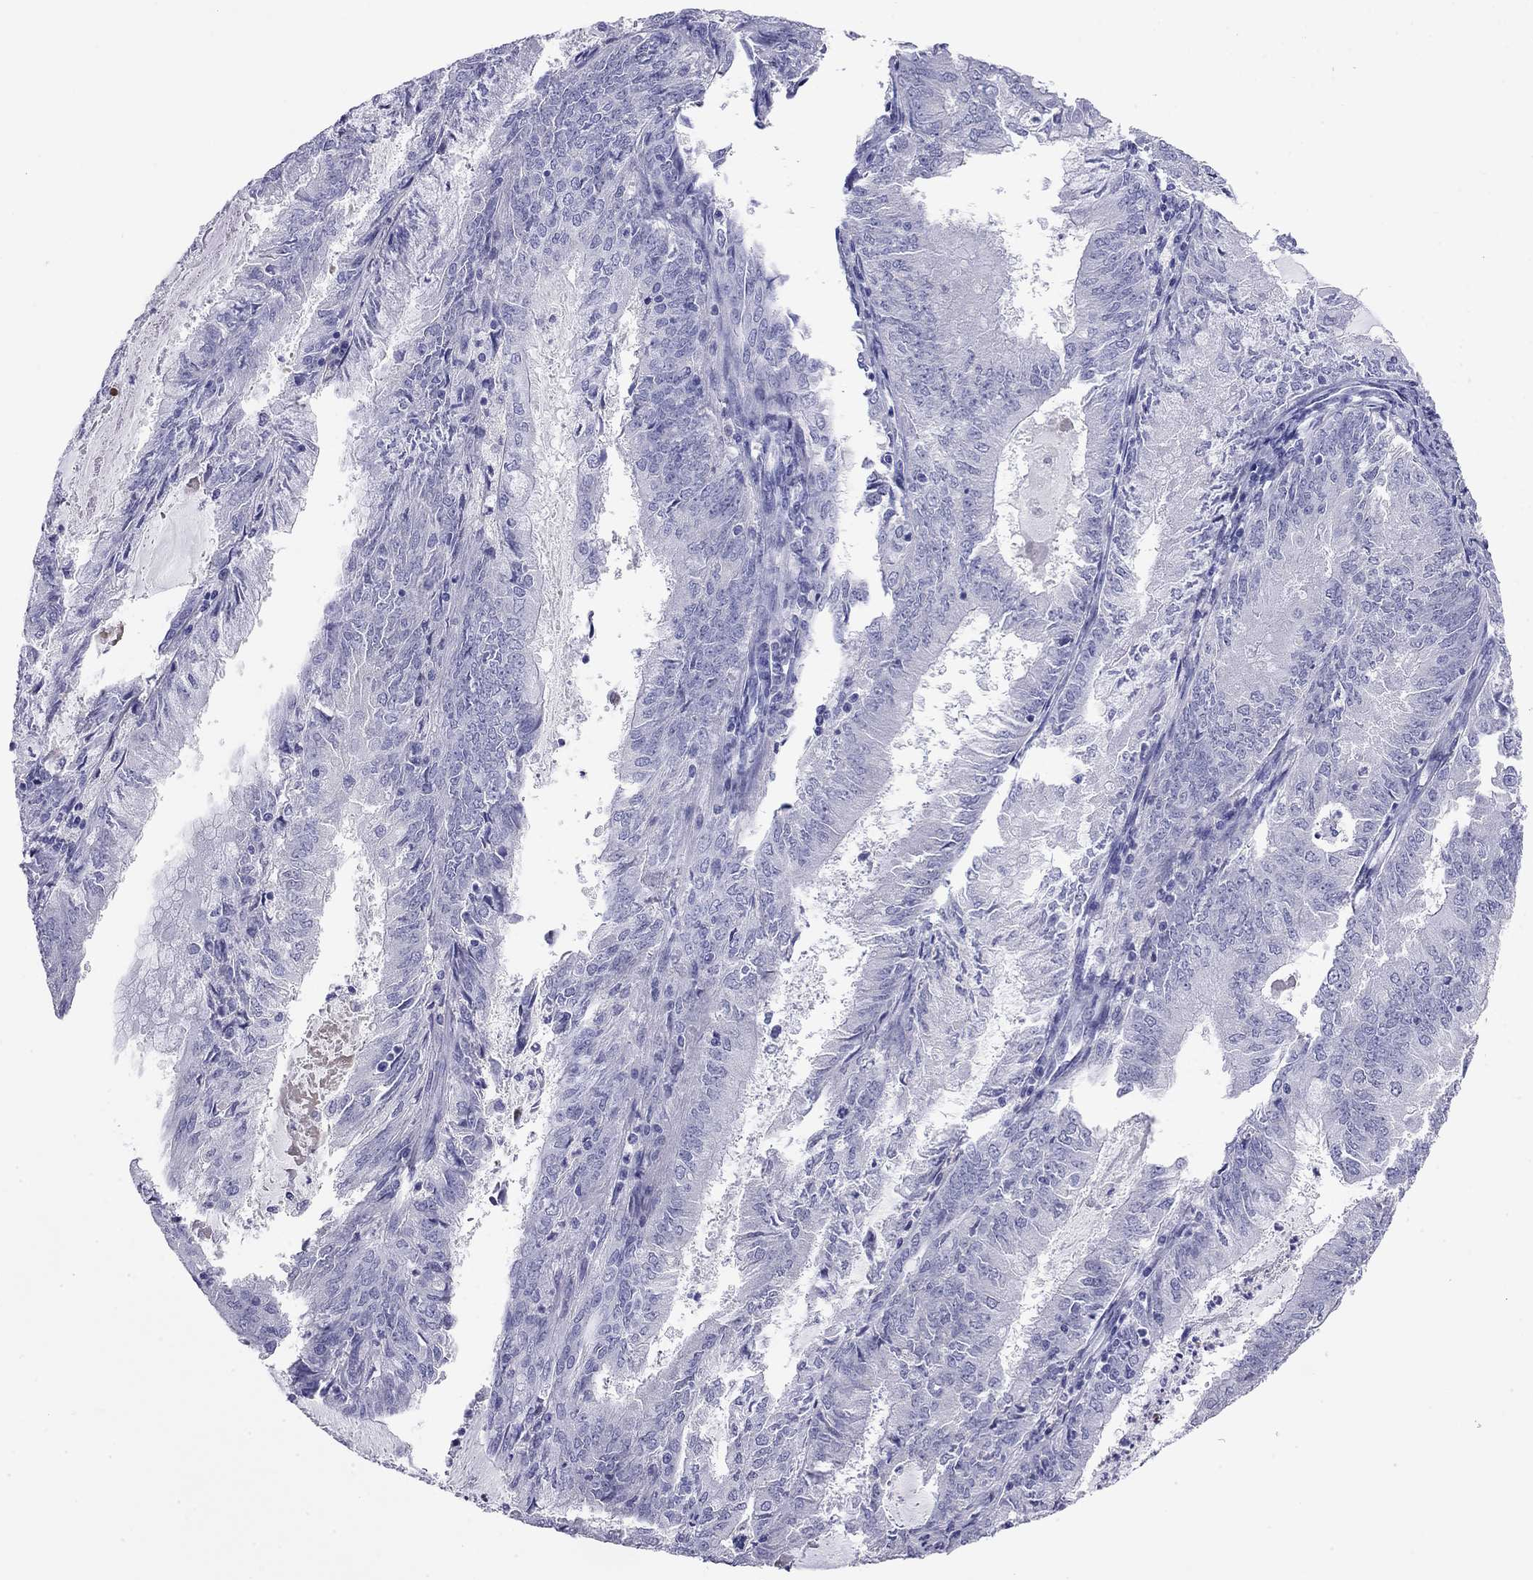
{"staining": {"intensity": "negative", "quantity": "none", "location": "none"}, "tissue": "endometrial cancer", "cell_type": "Tumor cells", "image_type": "cancer", "snomed": [{"axis": "morphology", "description": "Adenocarcinoma, NOS"}, {"axis": "topography", "description": "Endometrium"}], "caption": "Immunohistochemistry of endometrial cancer (adenocarcinoma) reveals no positivity in tumor cells.", "gene": "ODF4", "patient": {"sex": "female", "age": 57}}